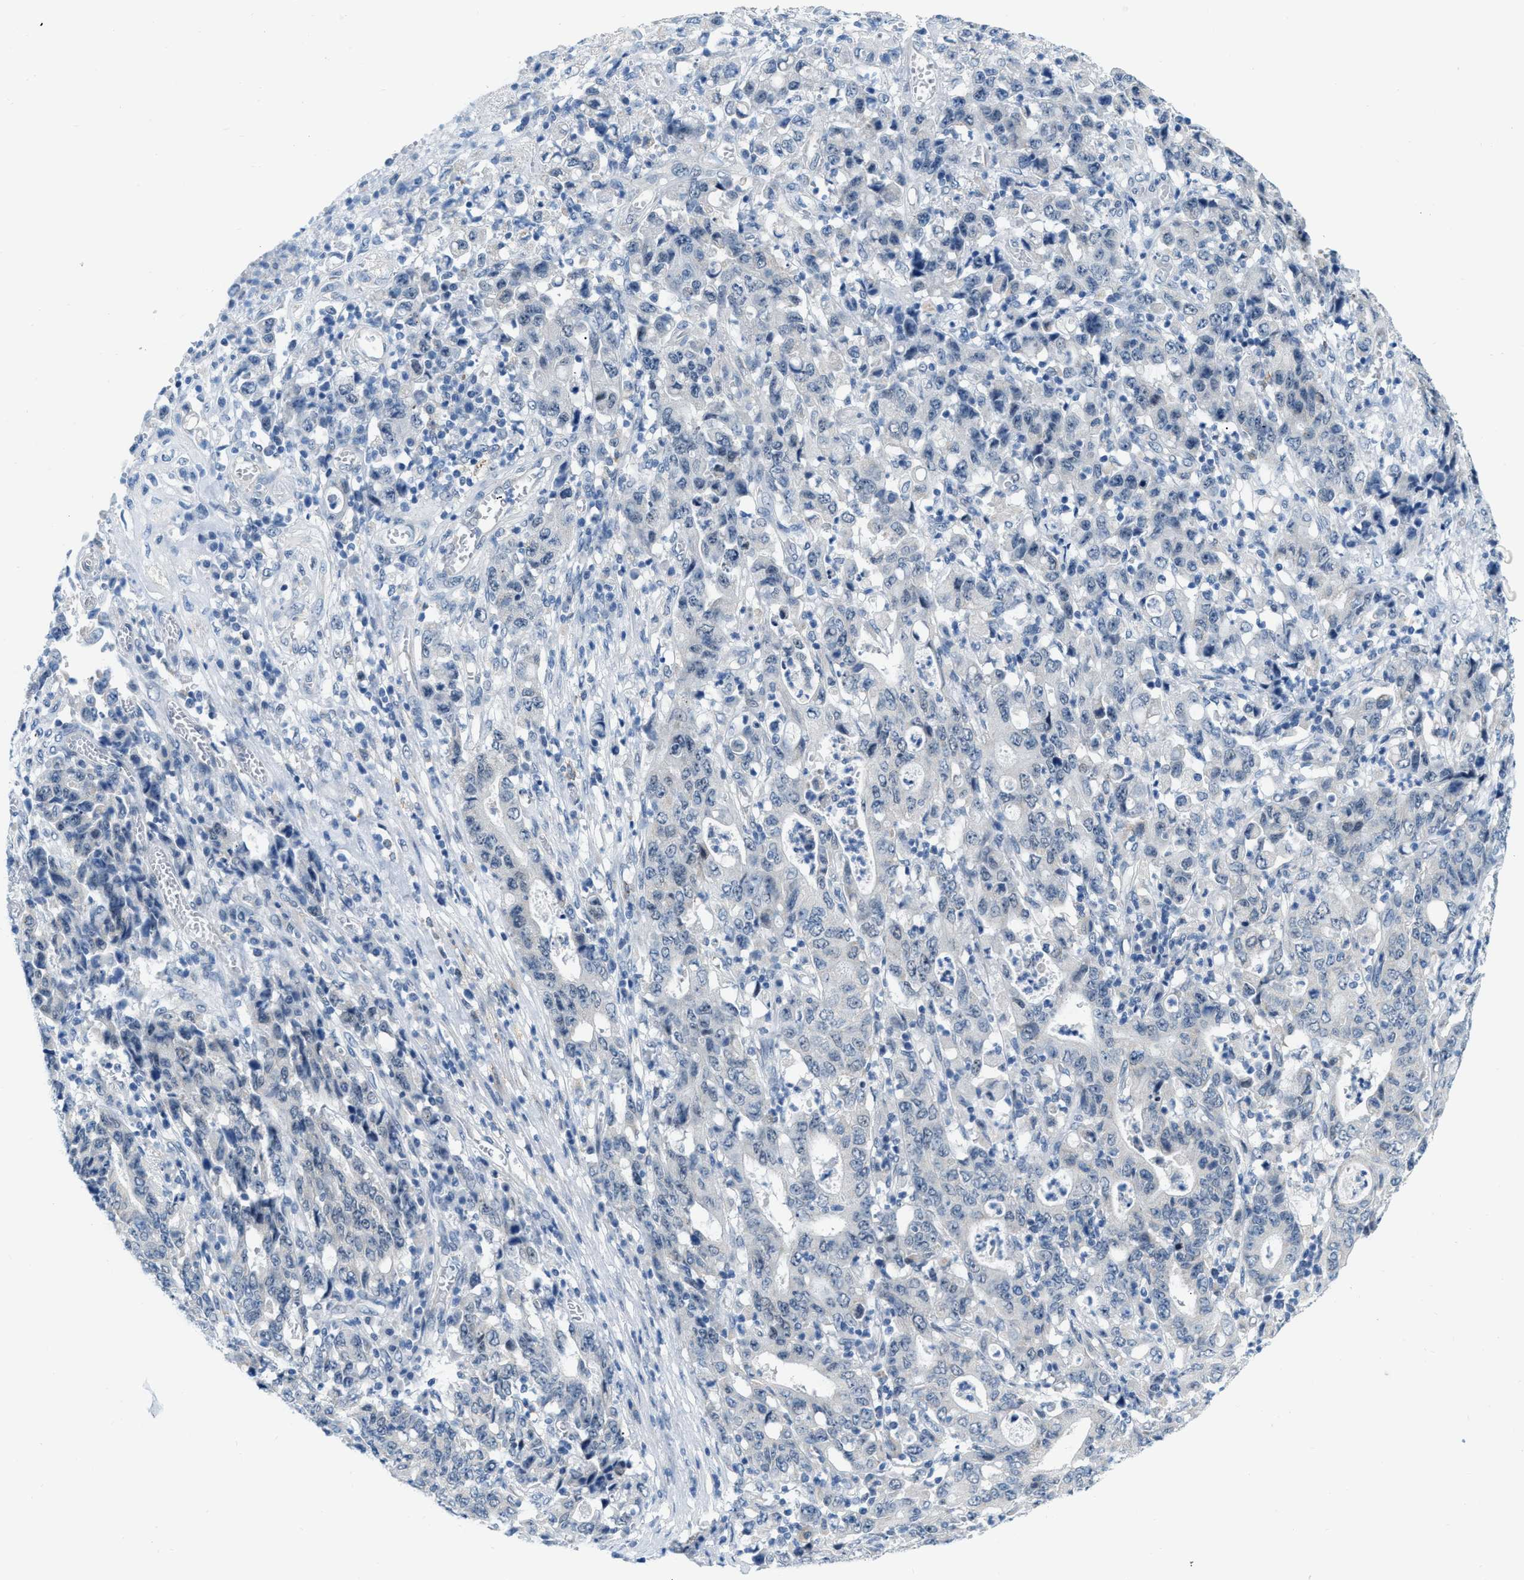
{"staining": {"intensity": "negative", "quantity": "none", "location": "none"}, "tissue": "stomach cancer", "cell_type": "Tumor cells", "image_type": "cancer", "snomed": [{"axis": "morphology", "description": "Adenocarcinoma, NOS"}, {"axis": "topography", "description": "Stomach, upper"}], "caption": "Stomach adenocarcinoma stained for a protein using immunohistochemistry (IHC) exhibits no staining tumor cells.", "gene": "PHRF1", "patient": {"sex": "male", "age": 69}}